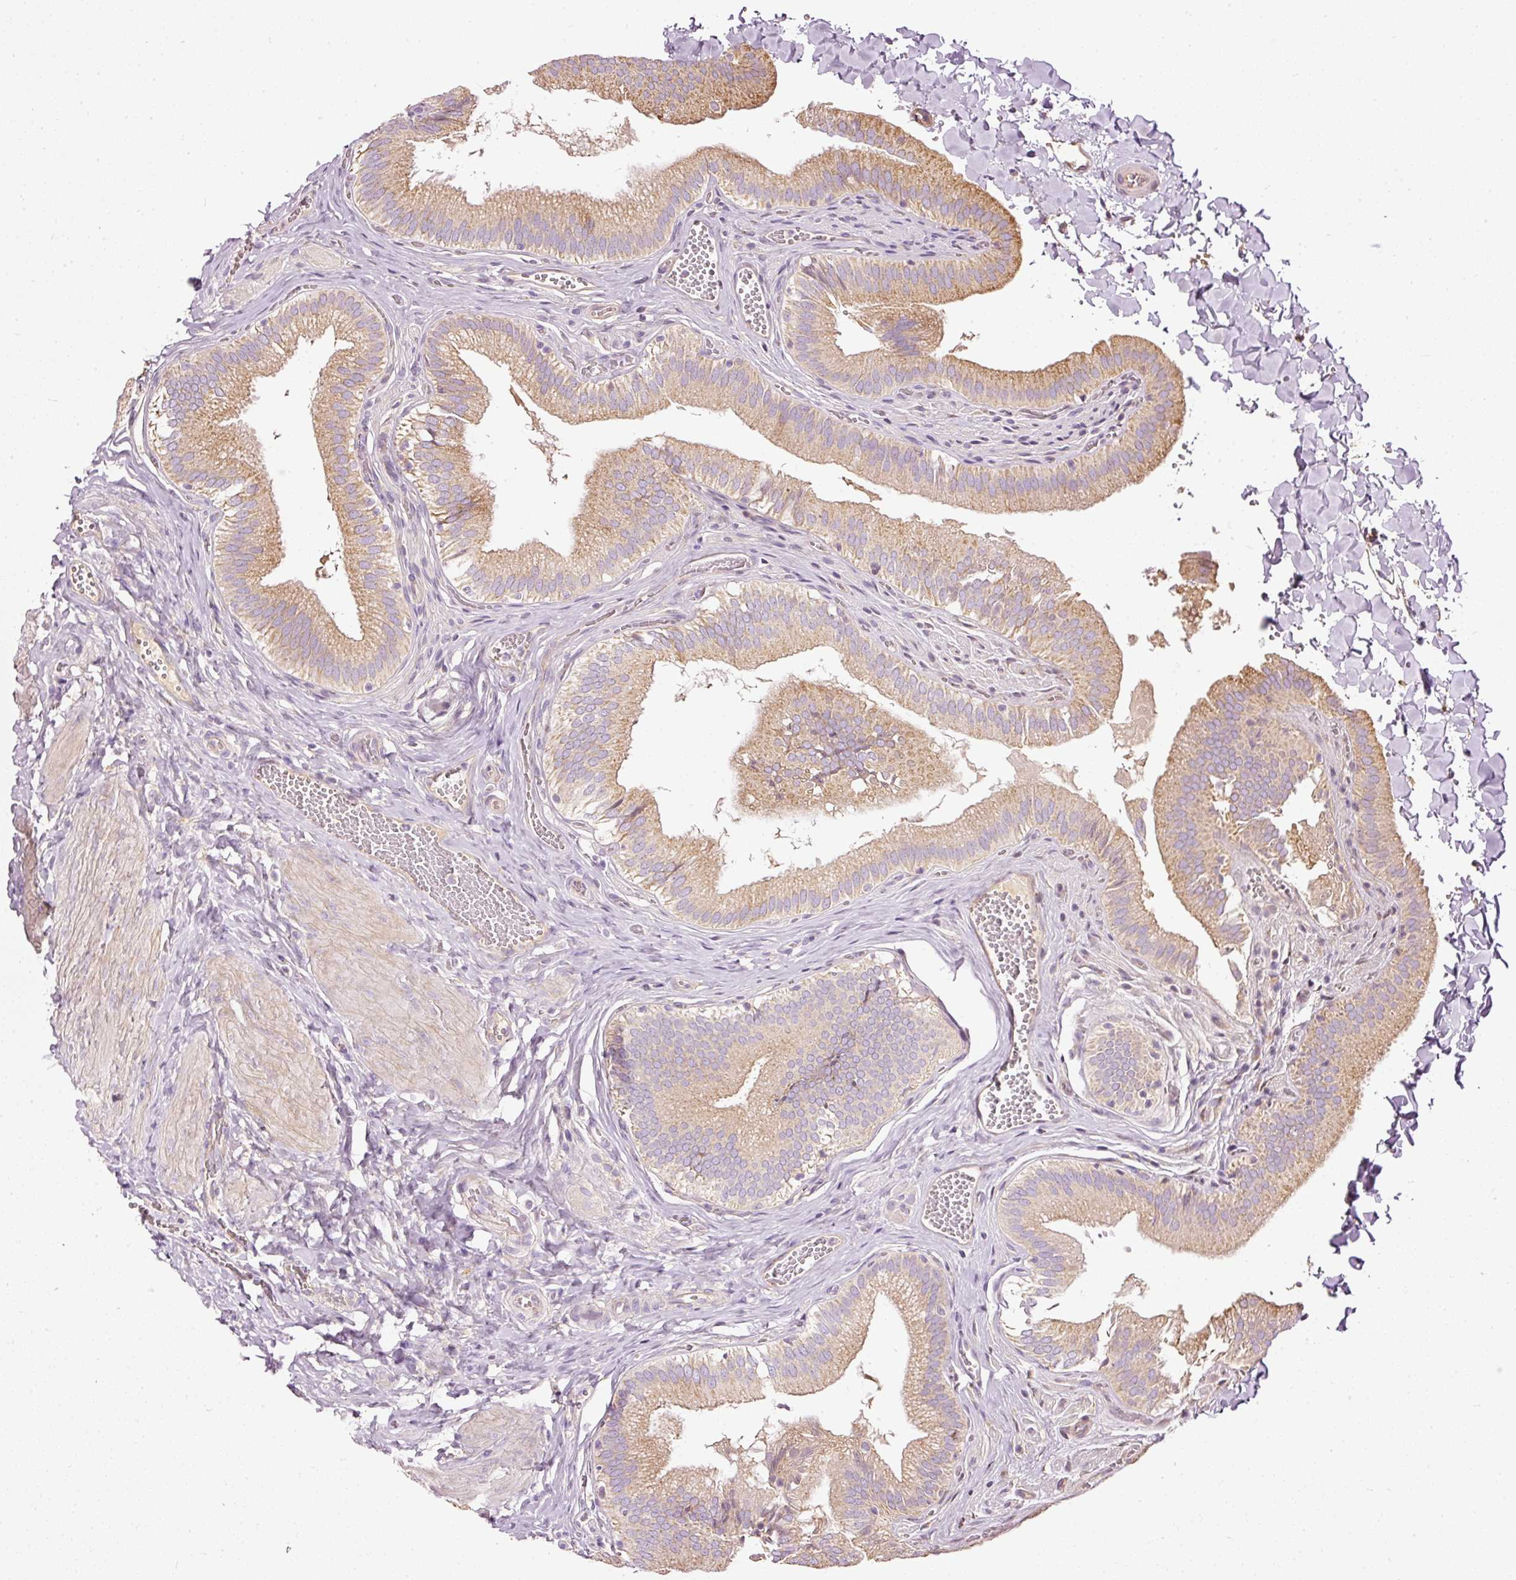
{"staining": {"intensity": "moderate", "quantity": ">75%", "location": "cytoplasmic/membranous"}, "tissue": "gallbladder", "cell_type": "Glandular cells", "image_type": "normal", "snomed": [{"axis": "morphology", "description": "Normal tissue, NOS"}, {"axis": "topography", "description": "Gallbladder"}, {"axis": "topography", "description": "Peripheral nerve tissue"}], "caption": "Glandular cells exhibit moderate cytoplasmic/membranous expression in about >75% of cells in normal gallbladder. (brown staining indicates protein expression, while blue staining denotes nuclei).", "gene": "PAQR9", "patient": {"sex": "male", "age": 17}}